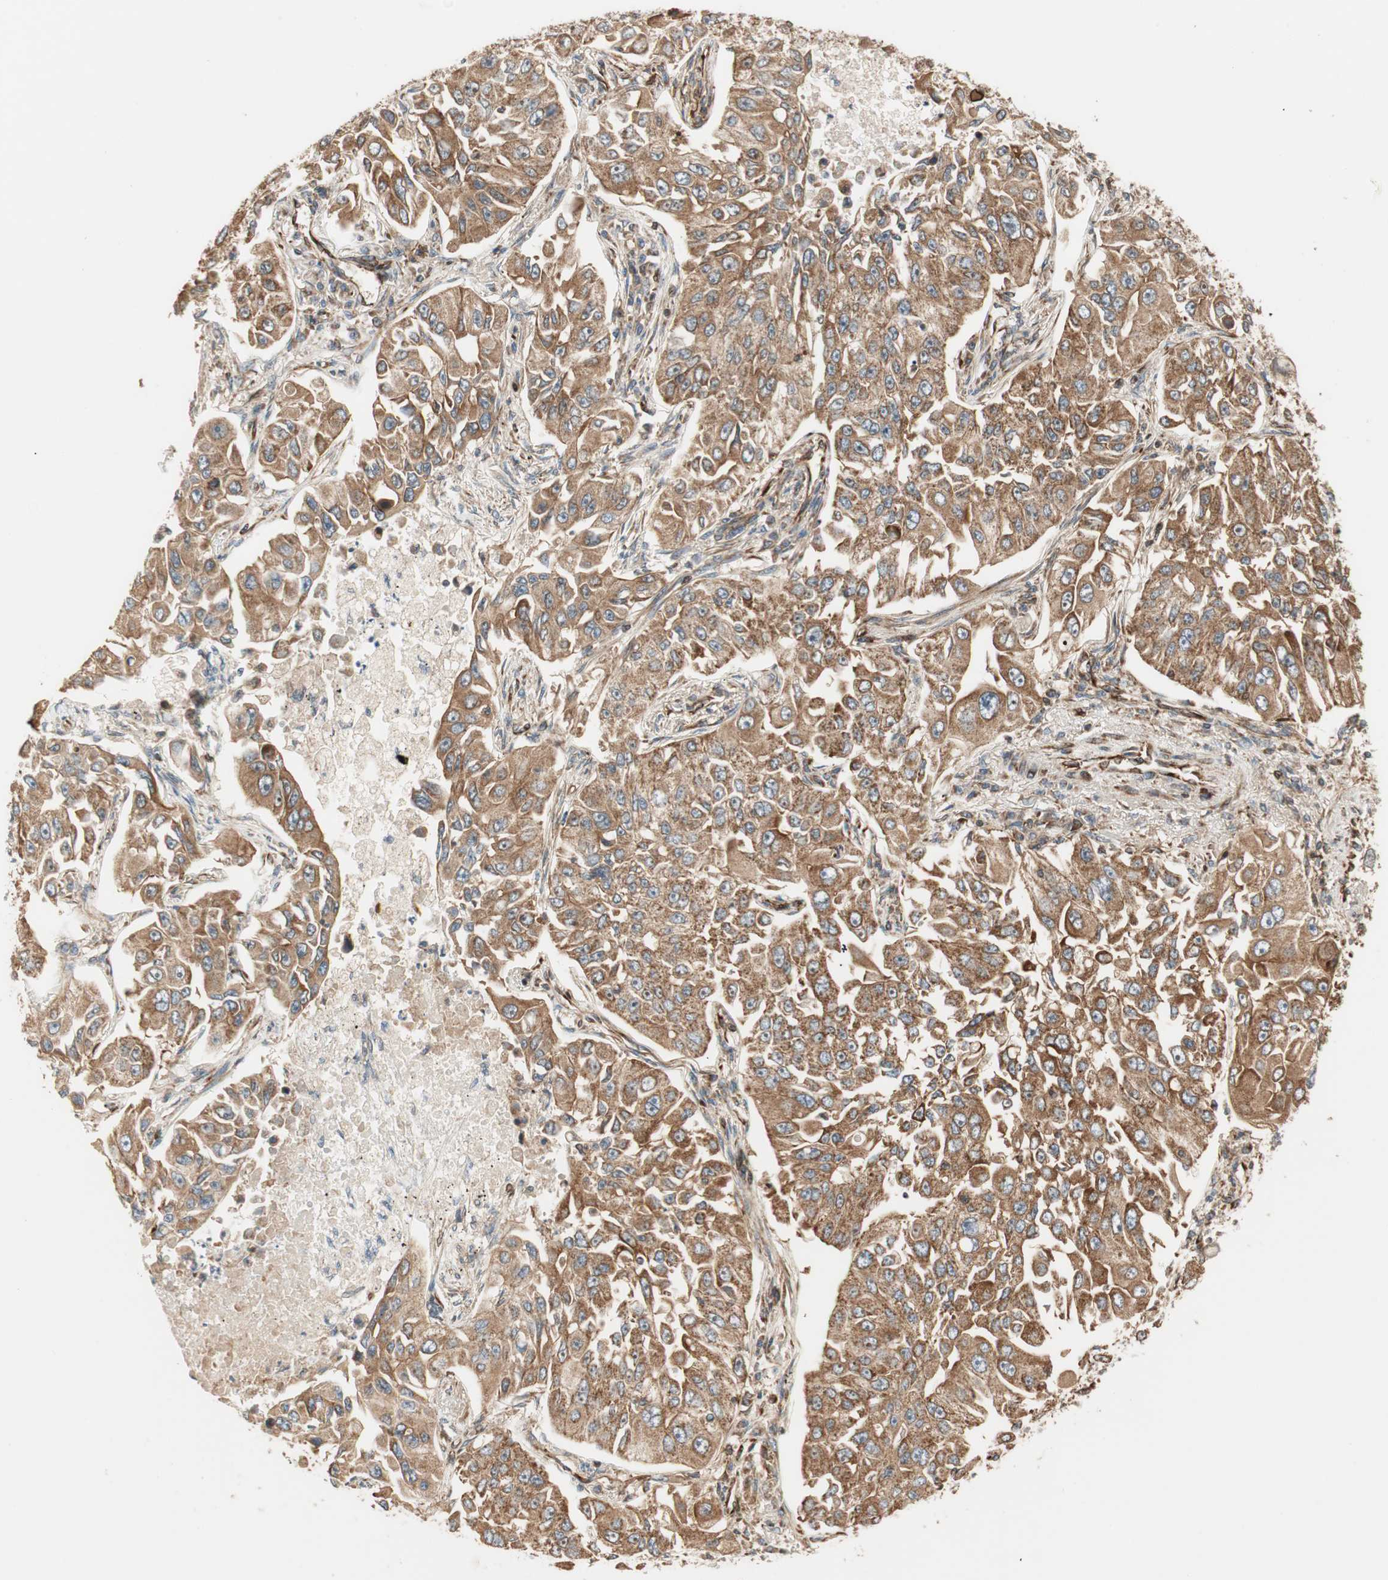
{"staining": {"intensity": "moderate", "quantity": ">75%", "location": "cytoplasmic/membranous"}, "tissue": "lung cancer", "cell_type": "Tumor cells", "image_type": "cancer", "snomed": [{"axis": "morphology", "description": "Adenocarcinoma, NOS"}, {"axis": "topography", "description": "Lung"}], "caption": "Immunohistochemistry (IHC) of human lung cancer shows medium levels of moderate cytoplasmic/membranous positivity in about >75% of tumor cells.", "gene": "CTTNBP2NL", "patient": {"sex": "male", "age": 84}}